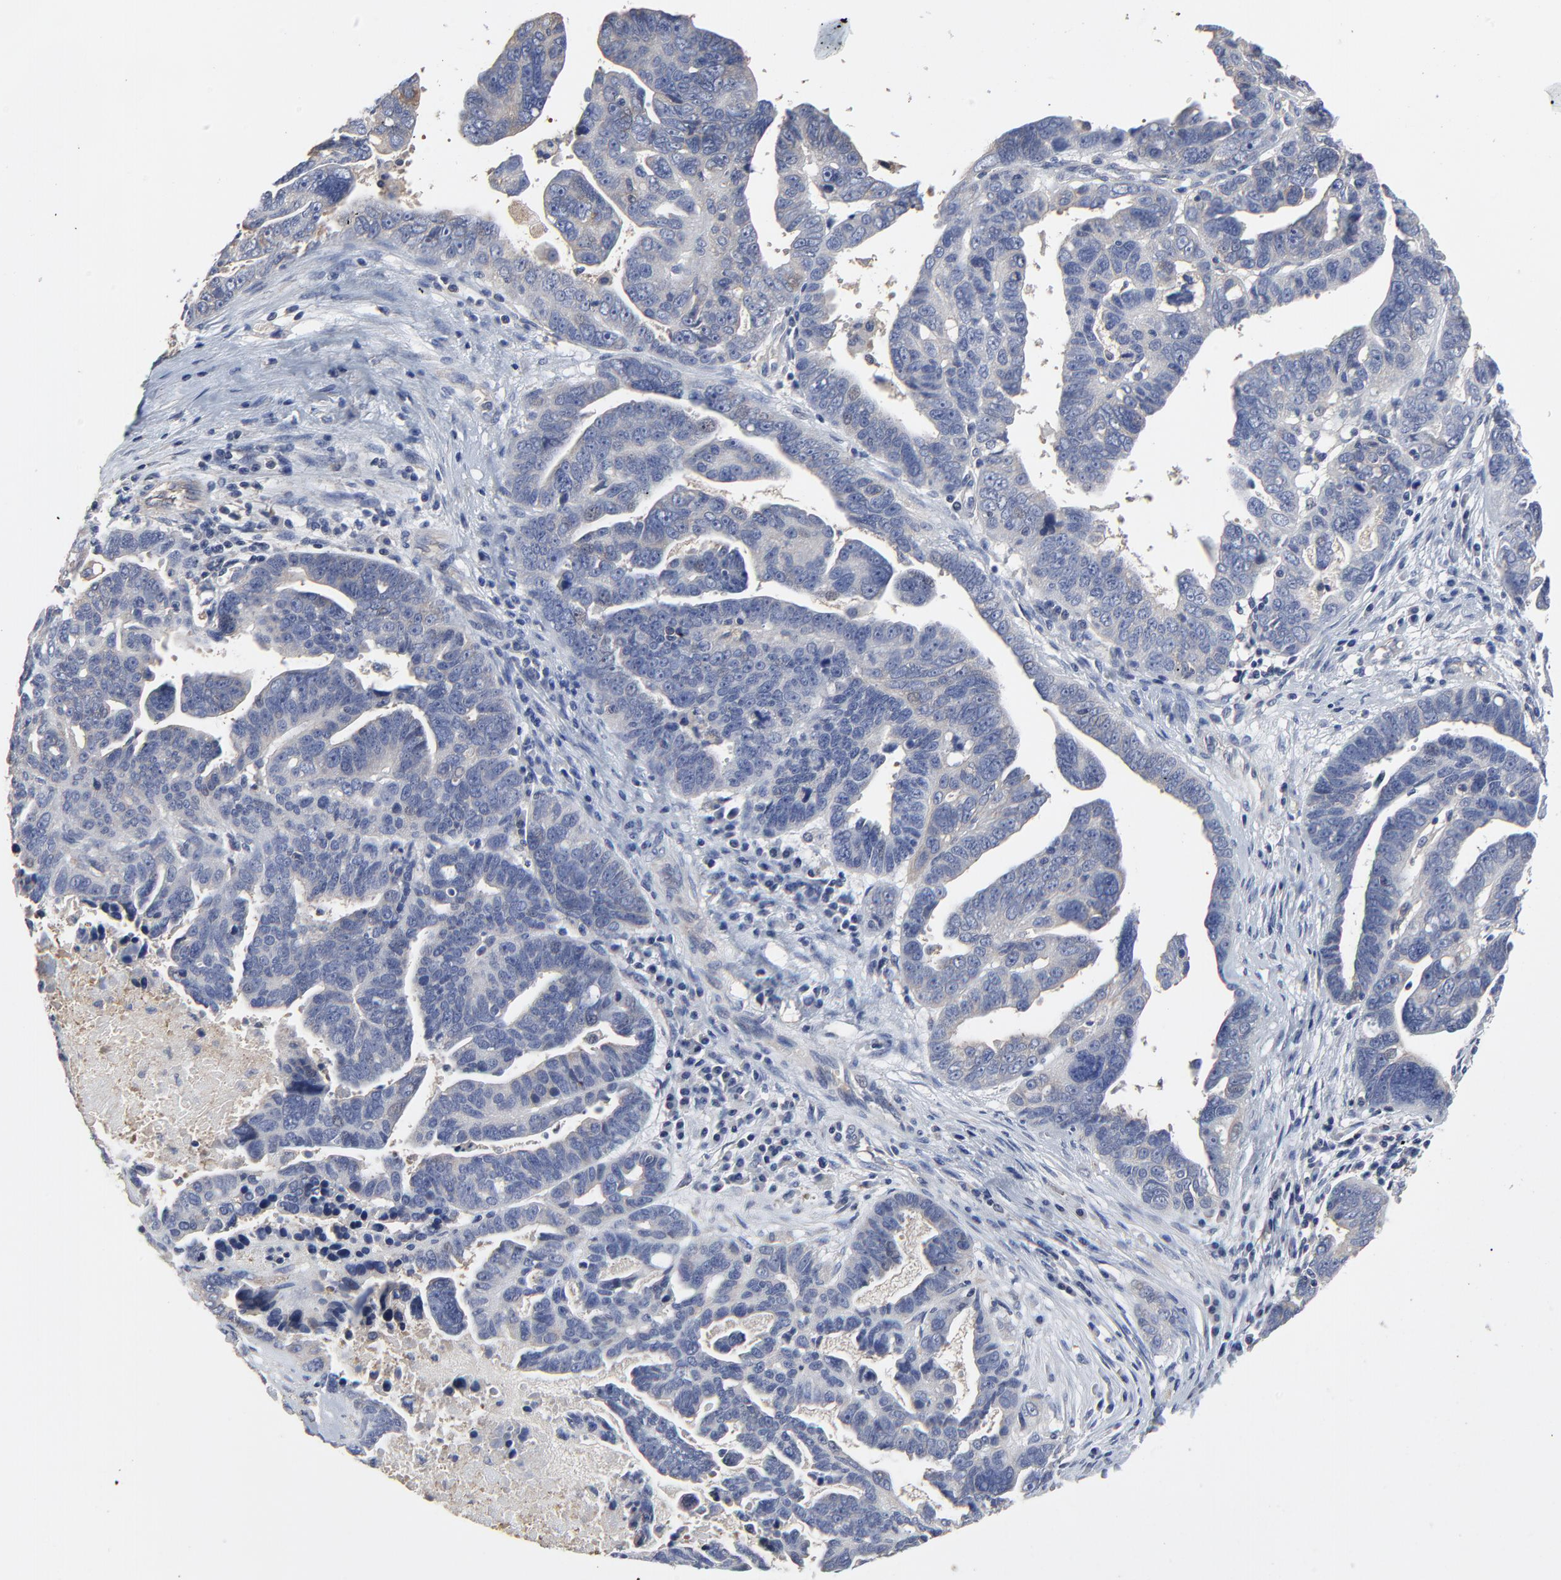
{"staining": {"intensity": "weak", "quantity": "25%-75%", "location": "cytoplasmic/membranous"}, "tissue": "ovarian cancer", "cell_type": "Tumor cells", "image_type": "cancer", "snomed": [{"axis": "morphology", "description": "Carcinoma, endometroid"}, {"axis": "morphology", "description": "Cystadenocarcinoma, serous, NOS"}, {"axis": "topography", "description": "Ovary"}], "caption": "Tumor cells demonstrate low levels of weak cytoplasmic/membranous positivity in about 25%-75% of cells in ovarian cancer (endometroid carcinoma).", "gene": "NXF3", "patient": {"sex": "female", "age": 45}}